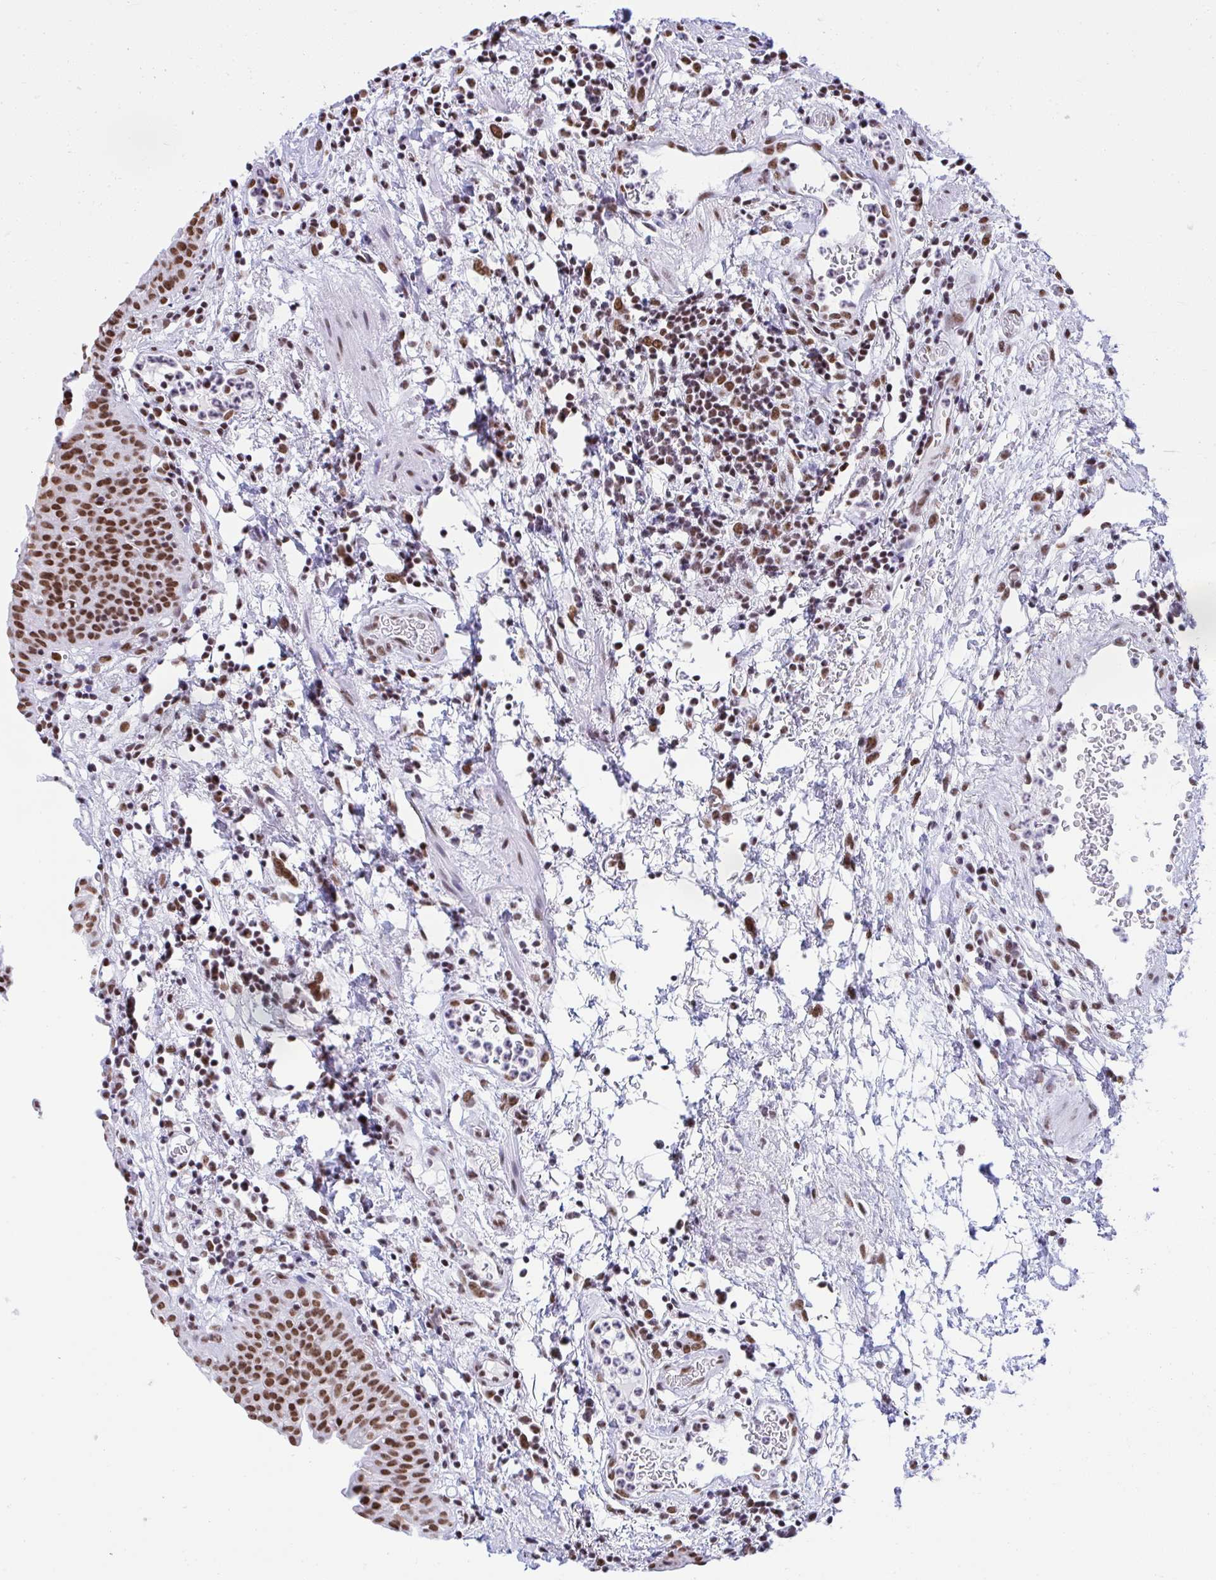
{"staining": {"intensity": "moderate", "quantity": ">75%", "location": "nuclear"}, "tissue": "urinary bladder", "cell_type": "Urothelial cells", "image_type": "normal", "snomed": [{"axis": "morphology", "description": "Normal tissue, NOS"}, {"axis": "morphology", "description": "Inflammation, NOS"}, {"axis": "topography", "description": "Urinary bladder"}], "caption": "IHC of unremarkable human urinary bladder exhibits medium levels of moderate nuclear positivity in about >75% of urothelial cells.", "gene": "DDX52", "patient": {"sex": "male", "age": 57}}